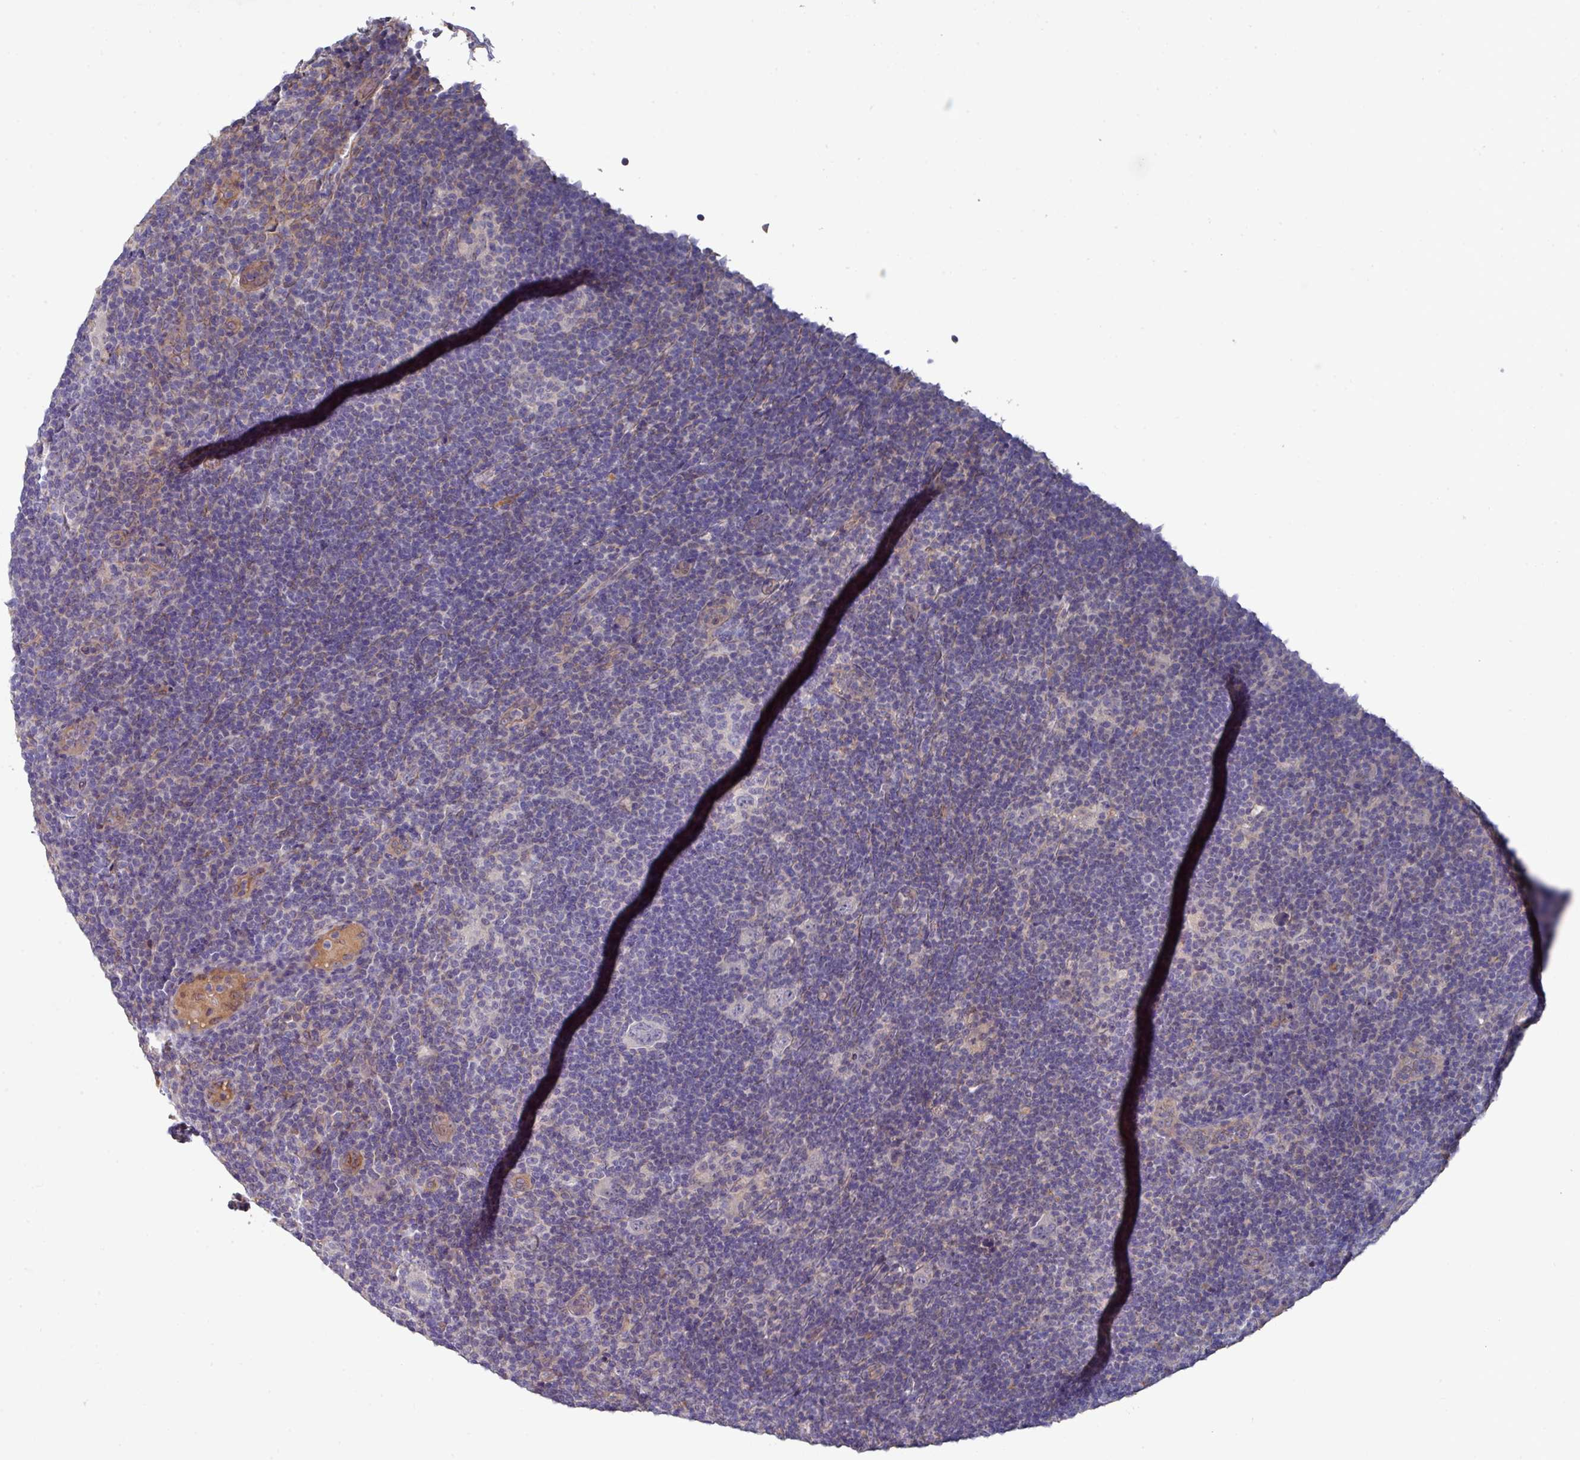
{"staining": {"intensity": "negative", "quantity": "none", "location": "none"}, "tissue": "lymphoma", "cell_type": "Tumor cells", "image_type": "cancer", "snomed": [{"axis": "morphology", "description": "Hodgkin's disease, NOS"}, {"axis": "topography", "description": "Lymph node"}], "caption": "Human lymphoma stained for a protein using IHC shows no positivity in tumor cells.", "gene": "PRR5", "patient": {"sex": "female", "age": 57}}